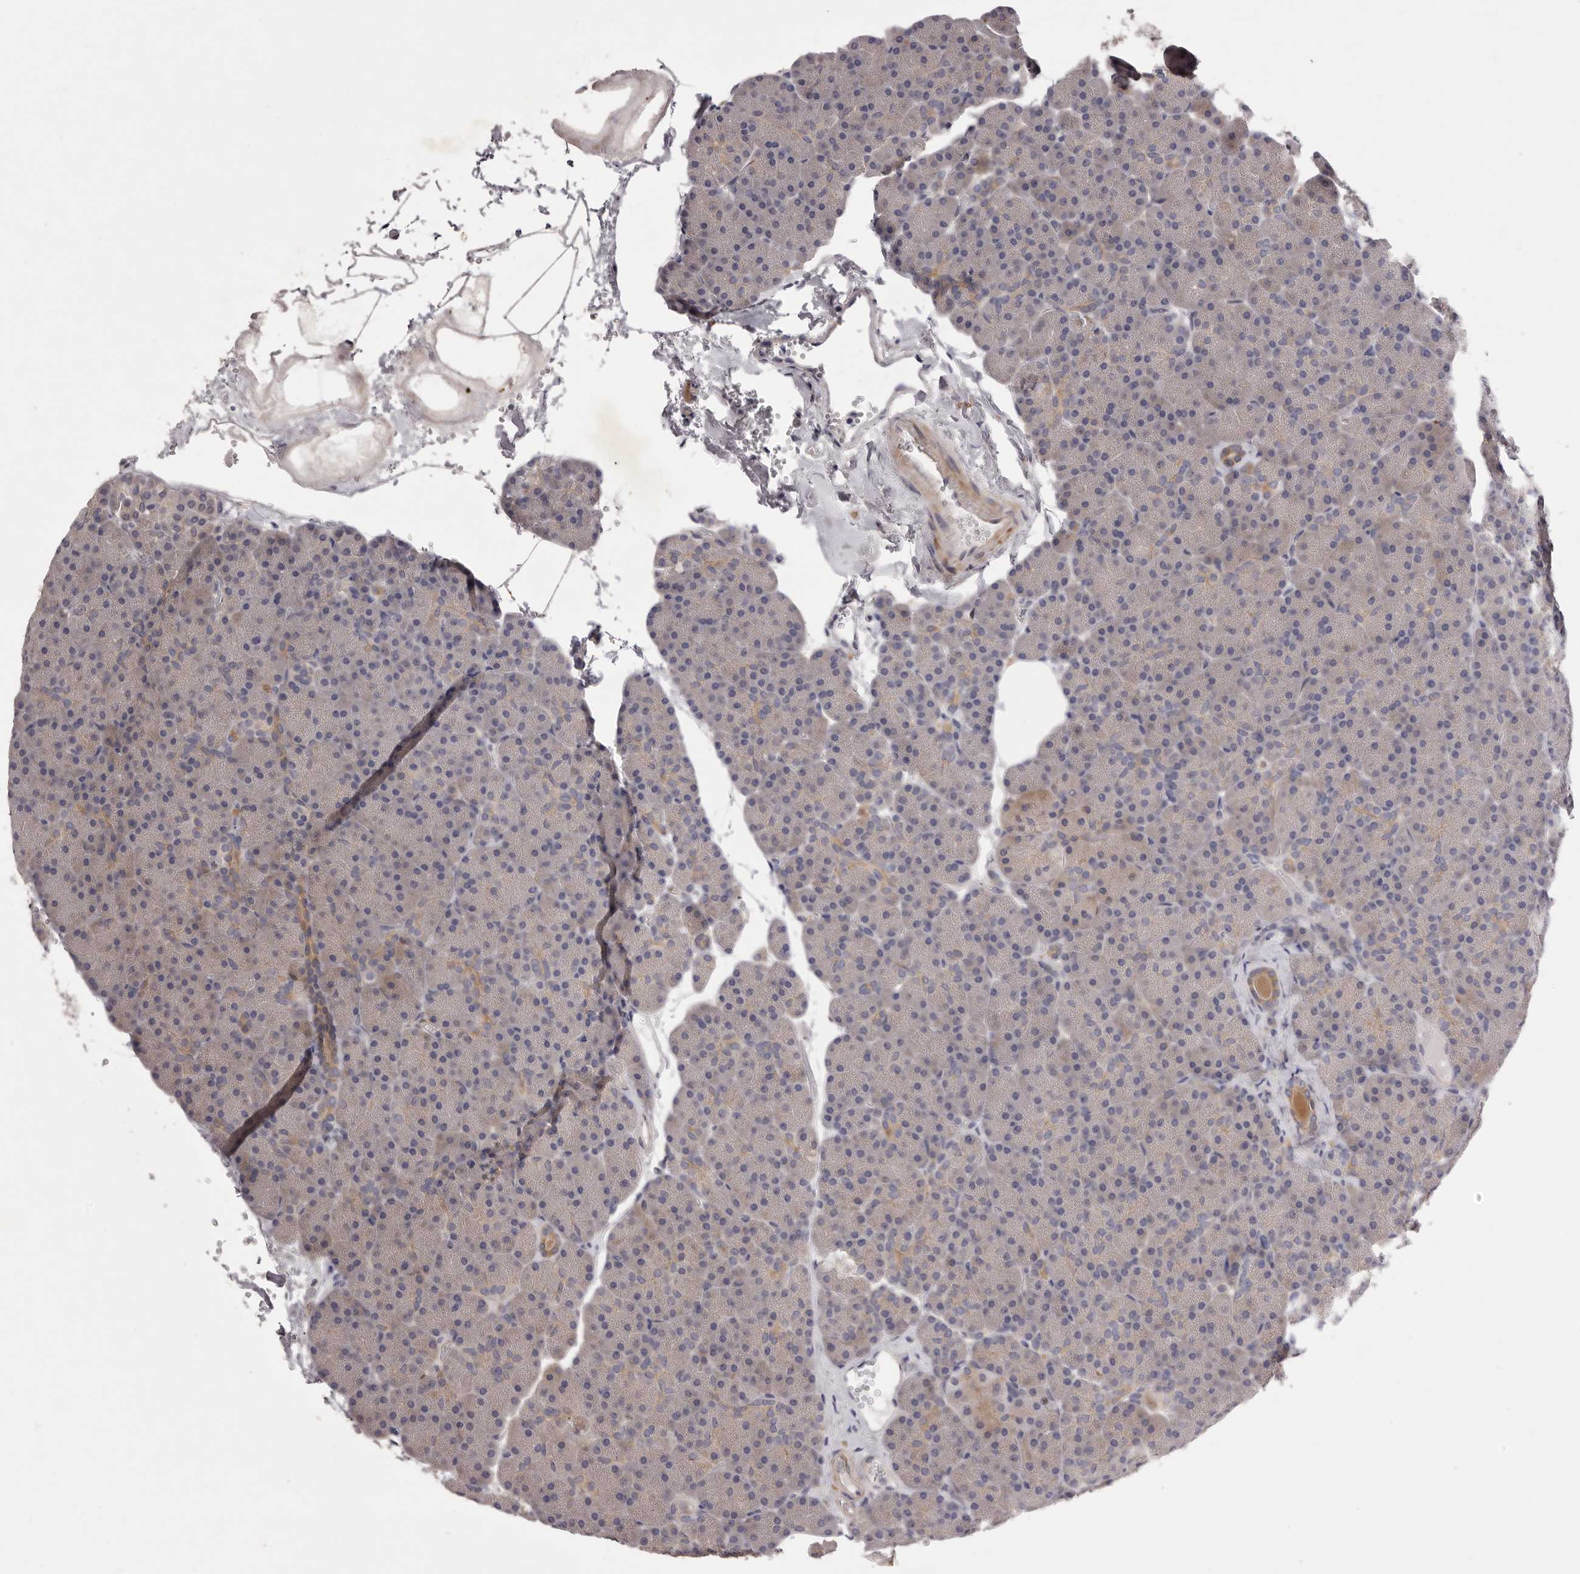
{"staining": {"intensity": "weak", "quantity": "<25%", "location": "cytoplasmic/membranous"}, "tissue": "pancreas", "cell_type": "Exocrine glandular cells", "image_type": "normal", "snomed": [{"axis": "morphology", "description": "Normal tissue, NOS"}, {"axis": "morphology", "description": "Carcinoid, malignant, NOS"}, {"axis": "topography", "description": "Pancreas"}], "caption": "The photomicrograph displays no significant staining in exocrine glandular cells of pancreas.", "gene": "PNRC1", "patient": {"sex": "female", "age": 35}}